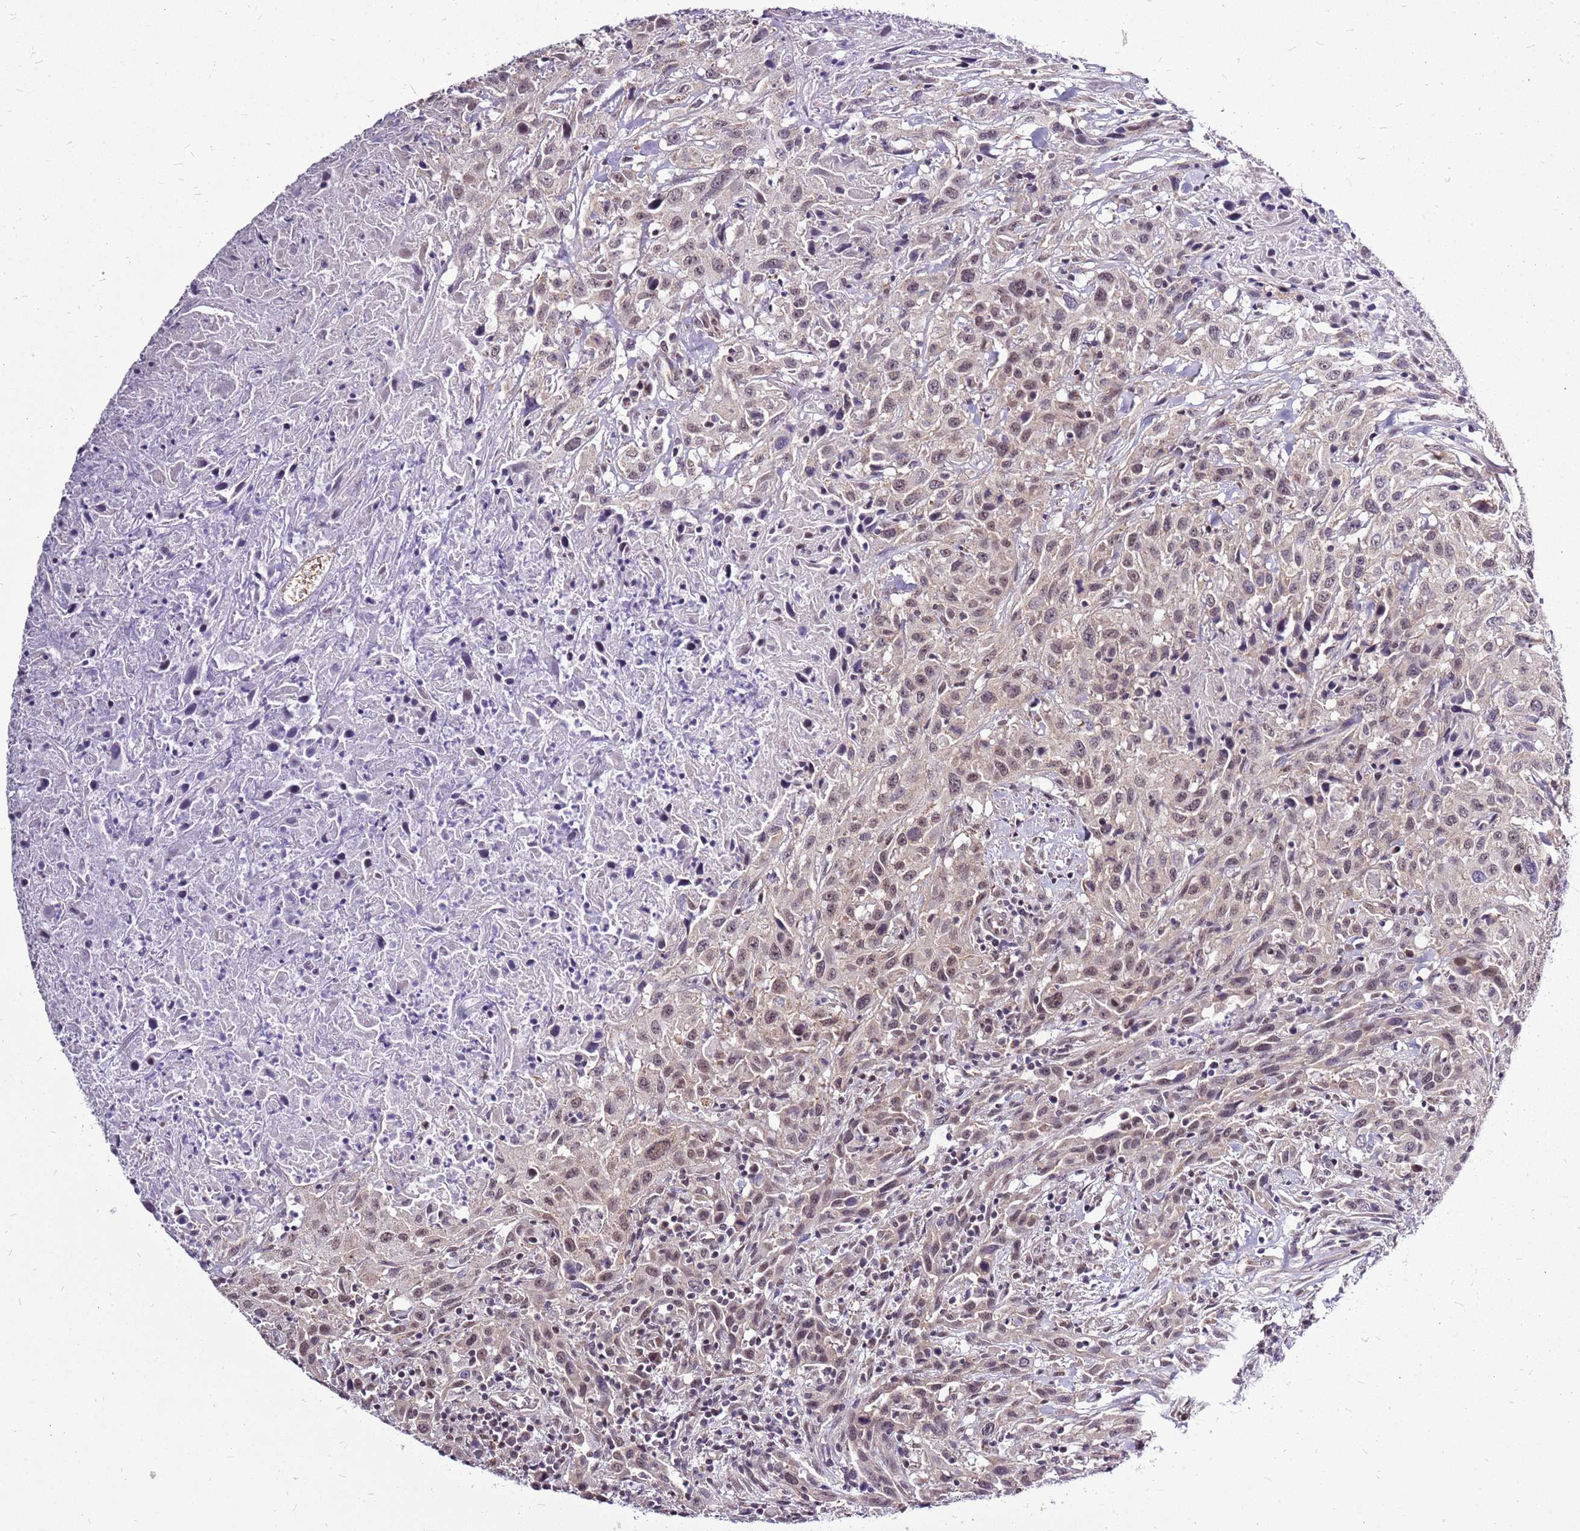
{"staining": {"intensity": "moderate", "quantity": "25%-75%", "location": "cytoplasmic/membranous,nuclear"}, "tissue": "urothelial cancer", "cell_type": "Tumor cells", "image_type": "cancer", "snomed": [{"axis": "morphology", "description": "Urothelial carcinoma, High grade"}, {"axis": "topography", "description": "Urinary bladder"}], "caption": "Immunohistochemical staining of human high-grade urothelial carcinoma demonstrates moderate cytoplasmic/membranous and nuclear protein positivity in about 25%-75% of tumor cells.", "gene": "CCDC166", "patient": {"sex": "male", "age": 61}}